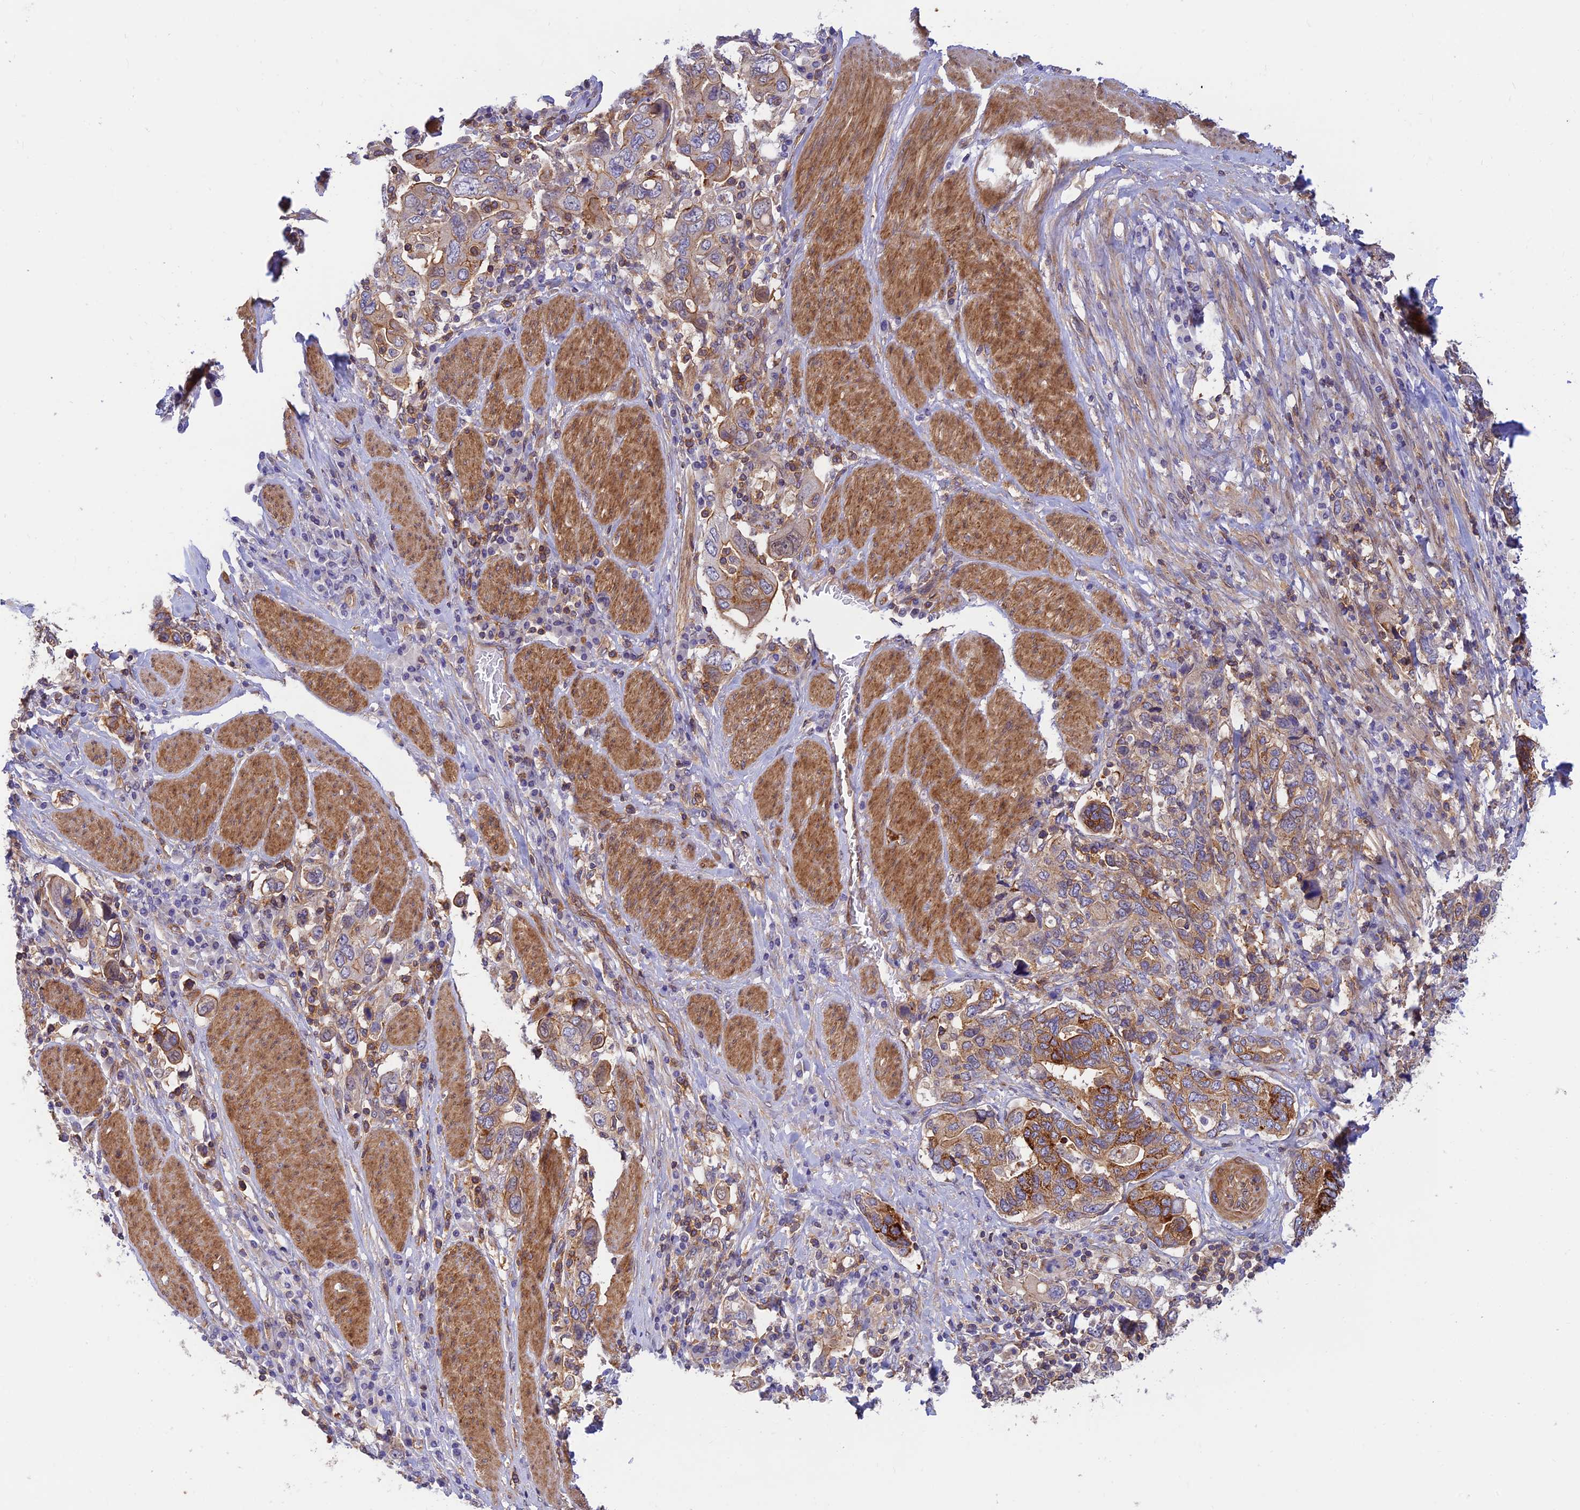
{"staining": {"intensity": "moderate", "quantity": "25%-75%", "location": "cytoplasmic/membranous"}, "tissue": "stomach cancer", "cell_type": "Tumor cells", "image_type": "cancer", "snomed": [{"axis": "morphology", "description": "Adenocarcinoma, NOS"}, {"axis": "topography", "description": "Stomach, upper"}], "caption": "IHC of human stomach cancer (adenocarcinoma) displays medium levels of moderate cytoplasmic/membranous staining in about 25%-75% of tumor cells.", "gene": "PPP1R12C", "patient": {"sex": "male", "age": 62}}